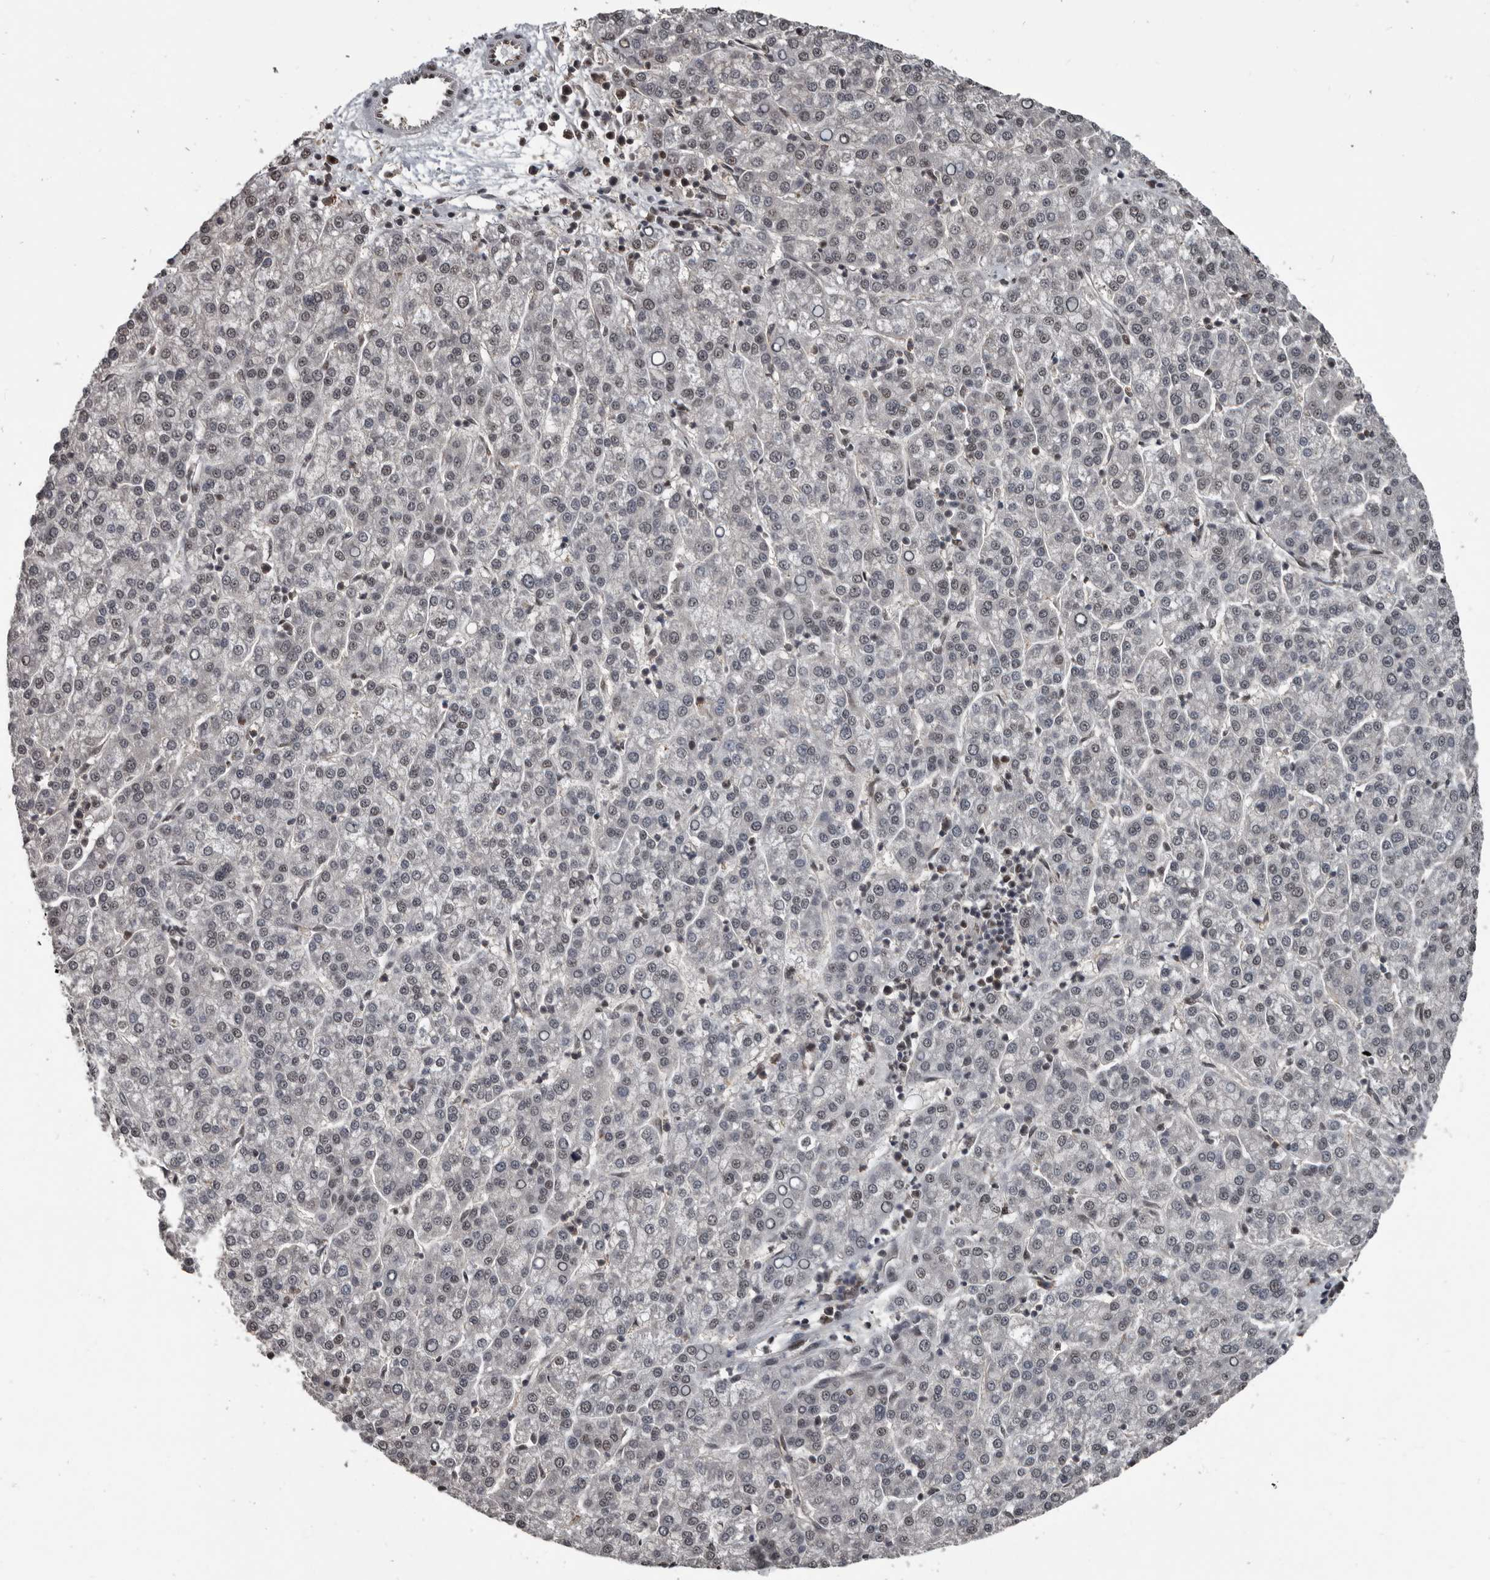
{"staining": {"intensity": "weak", "quantity": "<25%", "location": "nuclear"}, "tissue": "liver cancer", "cell_type": "Tumor cells", "image_type": "cancer", "snomed": [{"axis": "morphology", "description": "Carcinoma, Hepatocellular, NOS"}, {"axis": "topography", "description": "Liver"}], "caption": "A high-resolution photomicrograph shows immunohistochemistry staining of liver hepatocellular carcinoma, which reveals no significant positivity in tumor cells.", "gene": "CHD1L", "patient": {"sex": "female", "age": 58}}